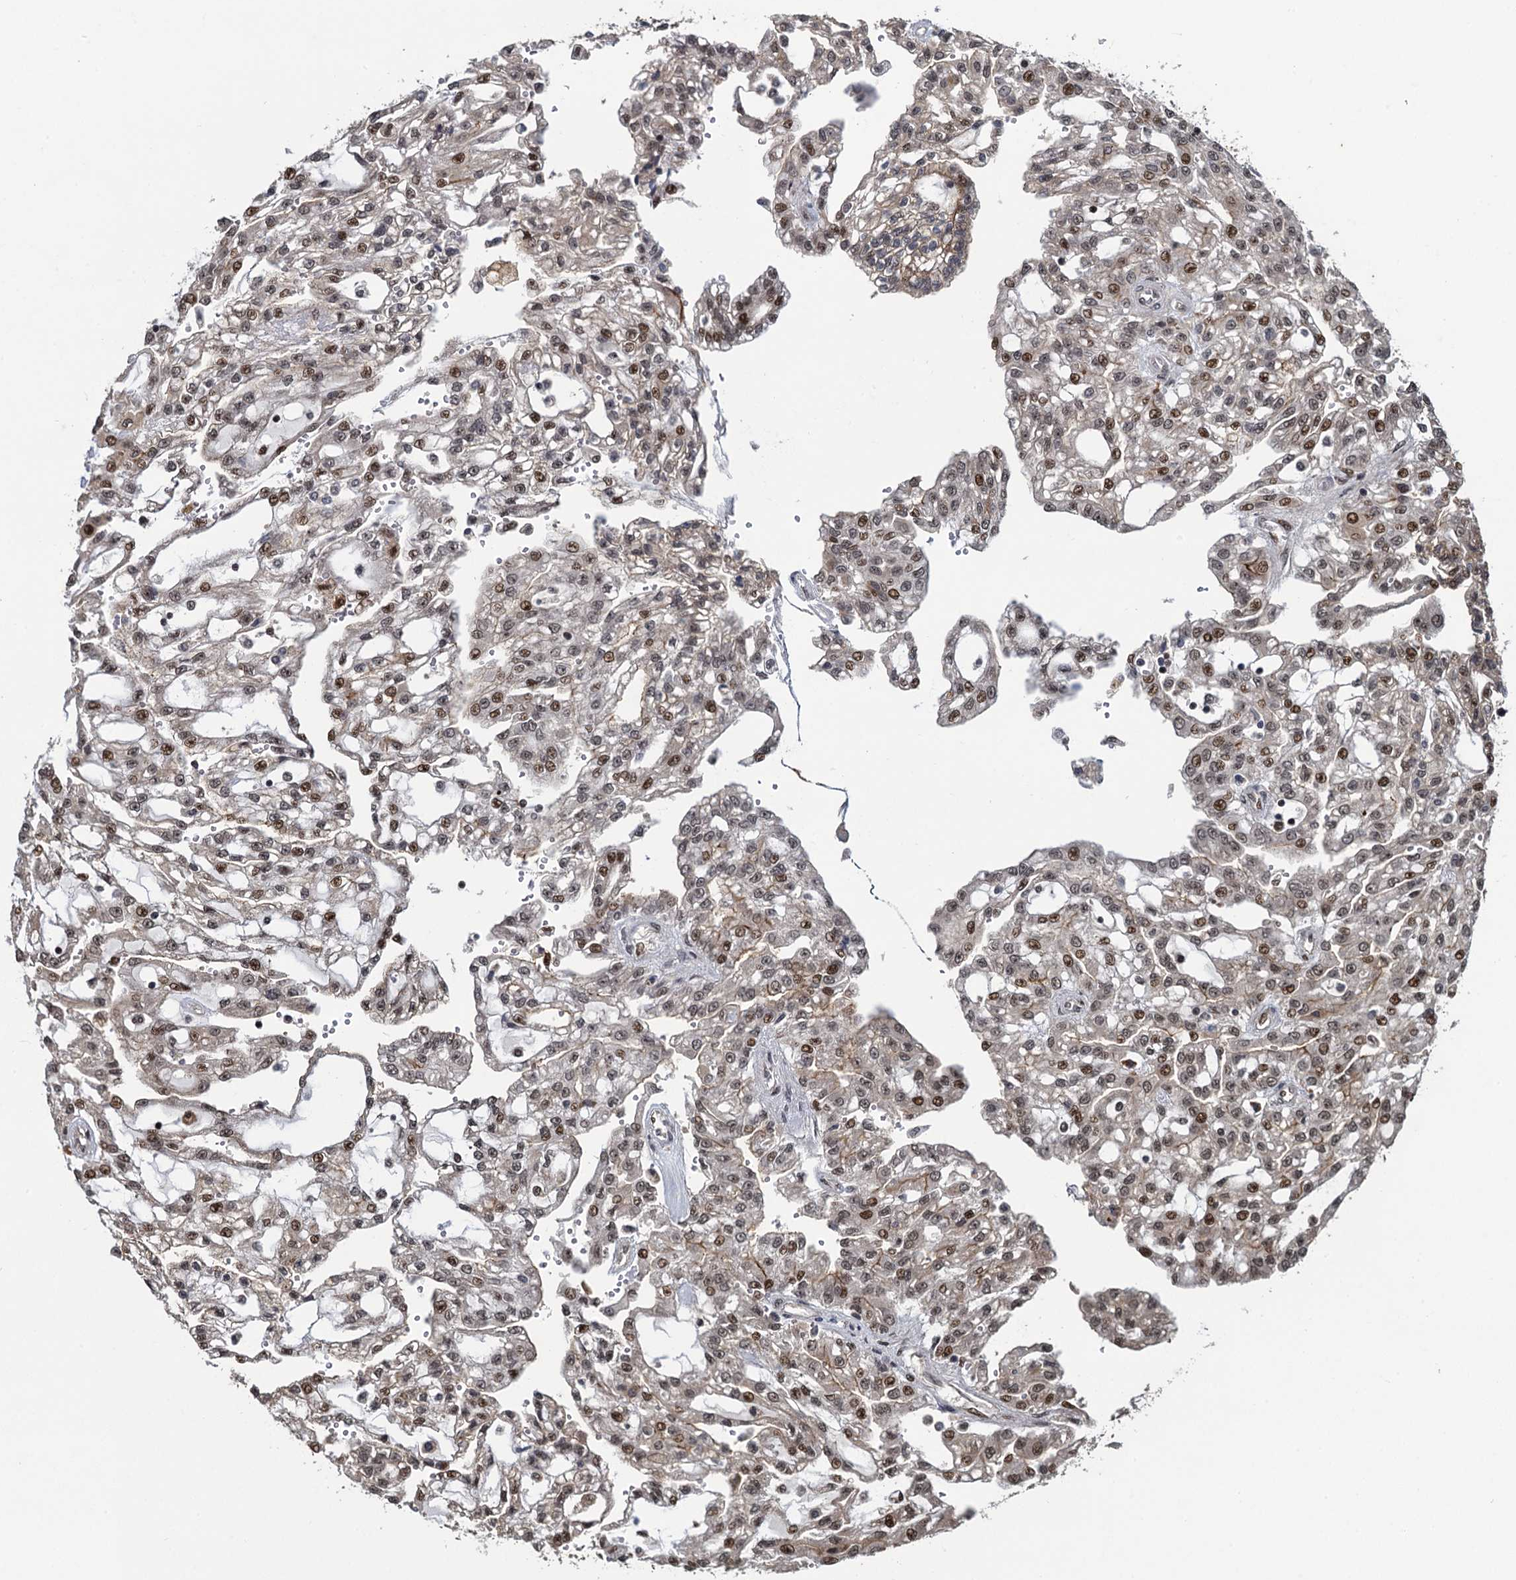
{"staining": {"intensity": "moderate", "quantity": "25%-75%", "location": "cytoplasmic/membranous,nuclear"}, "tissue": "renal cancer", "cell_type": "Tumor cells", "image_type": "cancer", "snomed": [{"axis": "morphology", "description": "Adenocarcinoma, NOS"}, {"axis": "topography", "description": "Kidney"}], "caption": "High-power microscopy captured an immunohistochemistry (IHC) histopathology image of adenocarcinoma (renal), revealing moderate cytoplasmic/membranous and nuclear staining in approximately 25%-75% of tumor cells.", "gene": "ATOSA", "patient": {"sex": "male", "age": 63}}